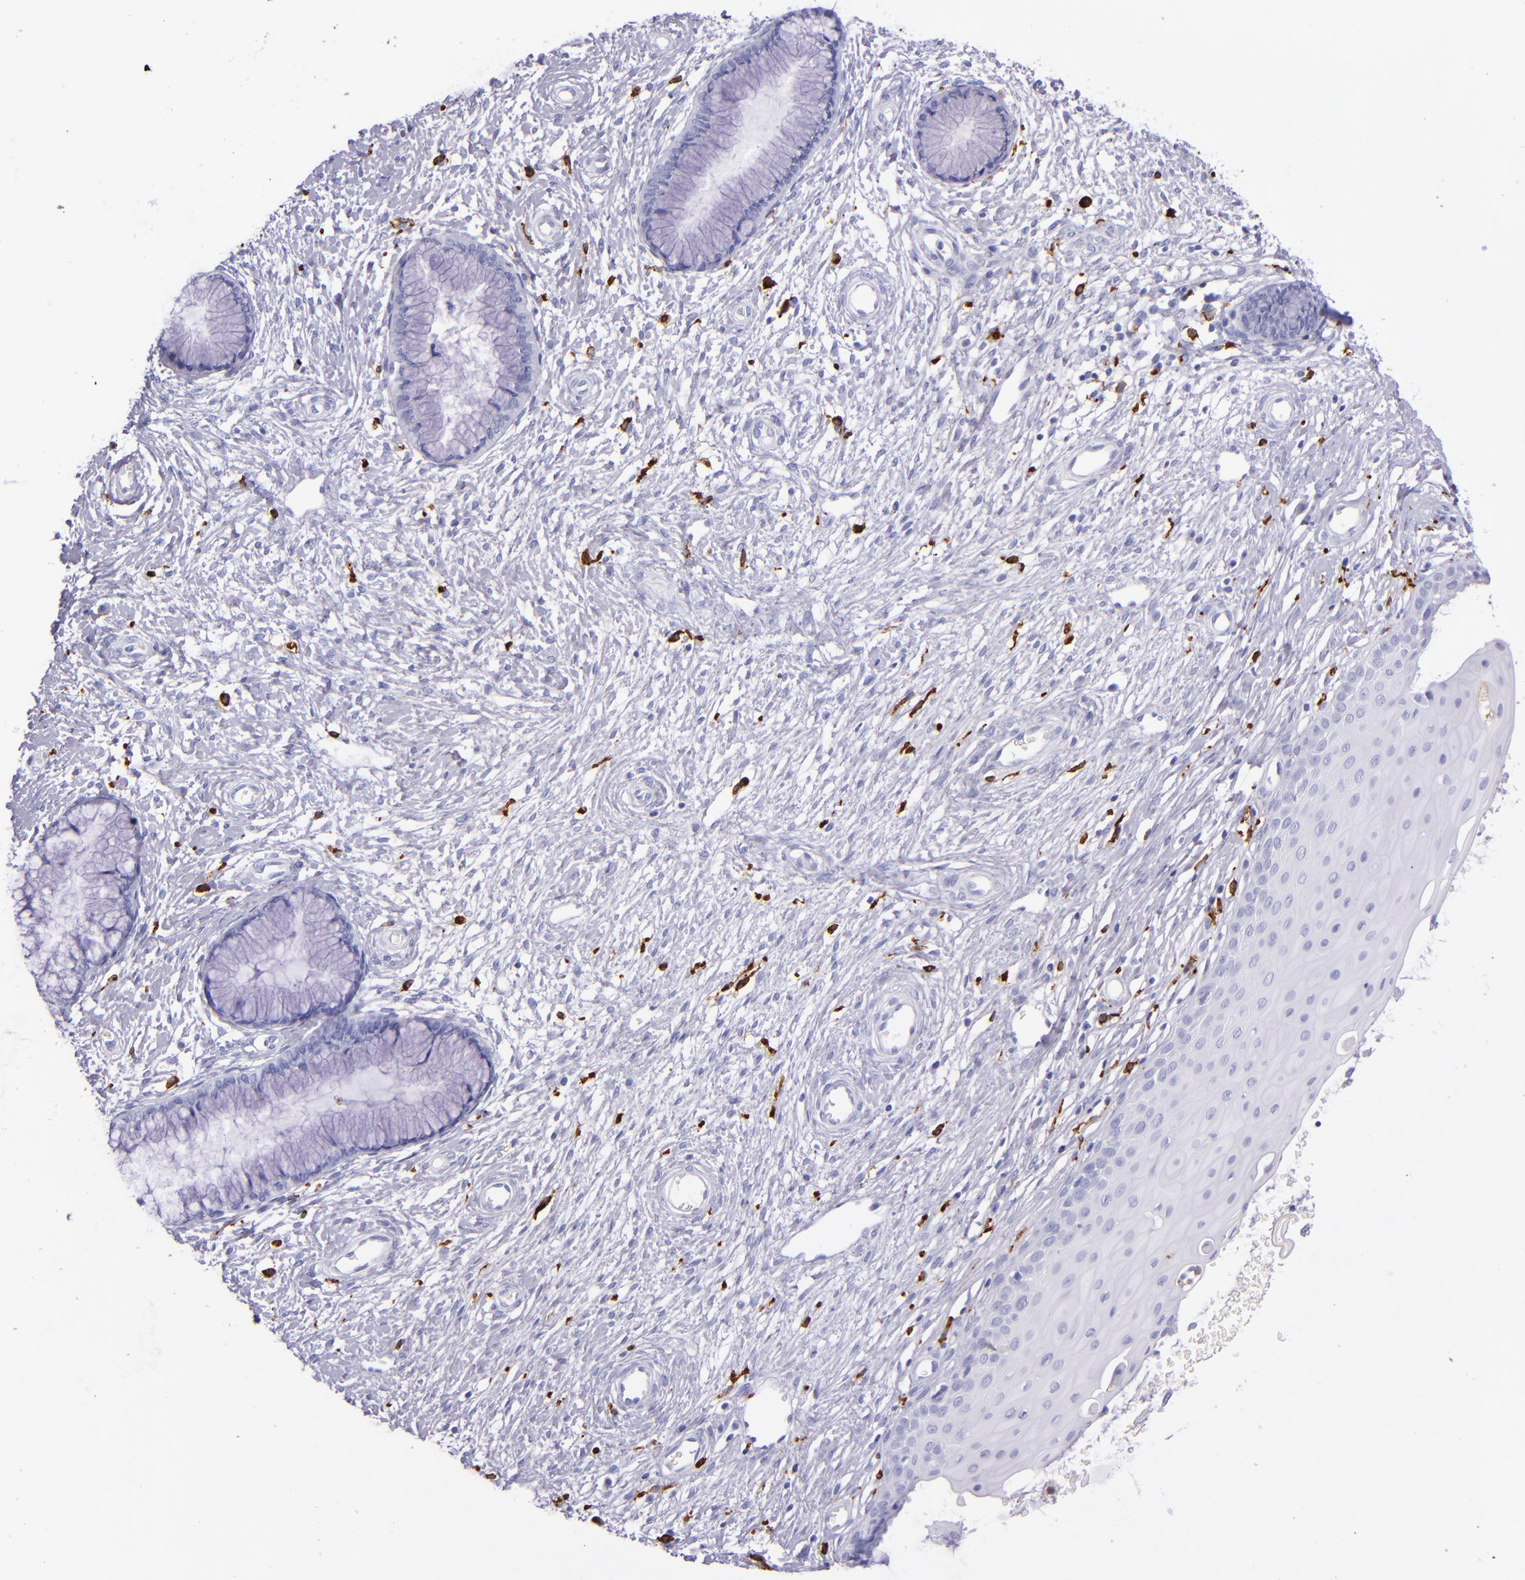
{"staining": {"intensity": "negative", "quantity": "none", "location": "none"}, "tissue": "cervix", "cell_type": "Glandular cells", "image_type": "normal", "snomed": [{"axis": "morphology", "description": "Normal tissue, NOS"}, {"axis": "topography", "description": "Cervix"}], "caption": "The histopathology image exhibits no staining of glandular cells in normal cervix. (DAB (3,3'-diaminobenzidine) IHC with hematoxylin counter stain).", "gene": "CD163", "patient": {"sex": "female", "age": 55}}